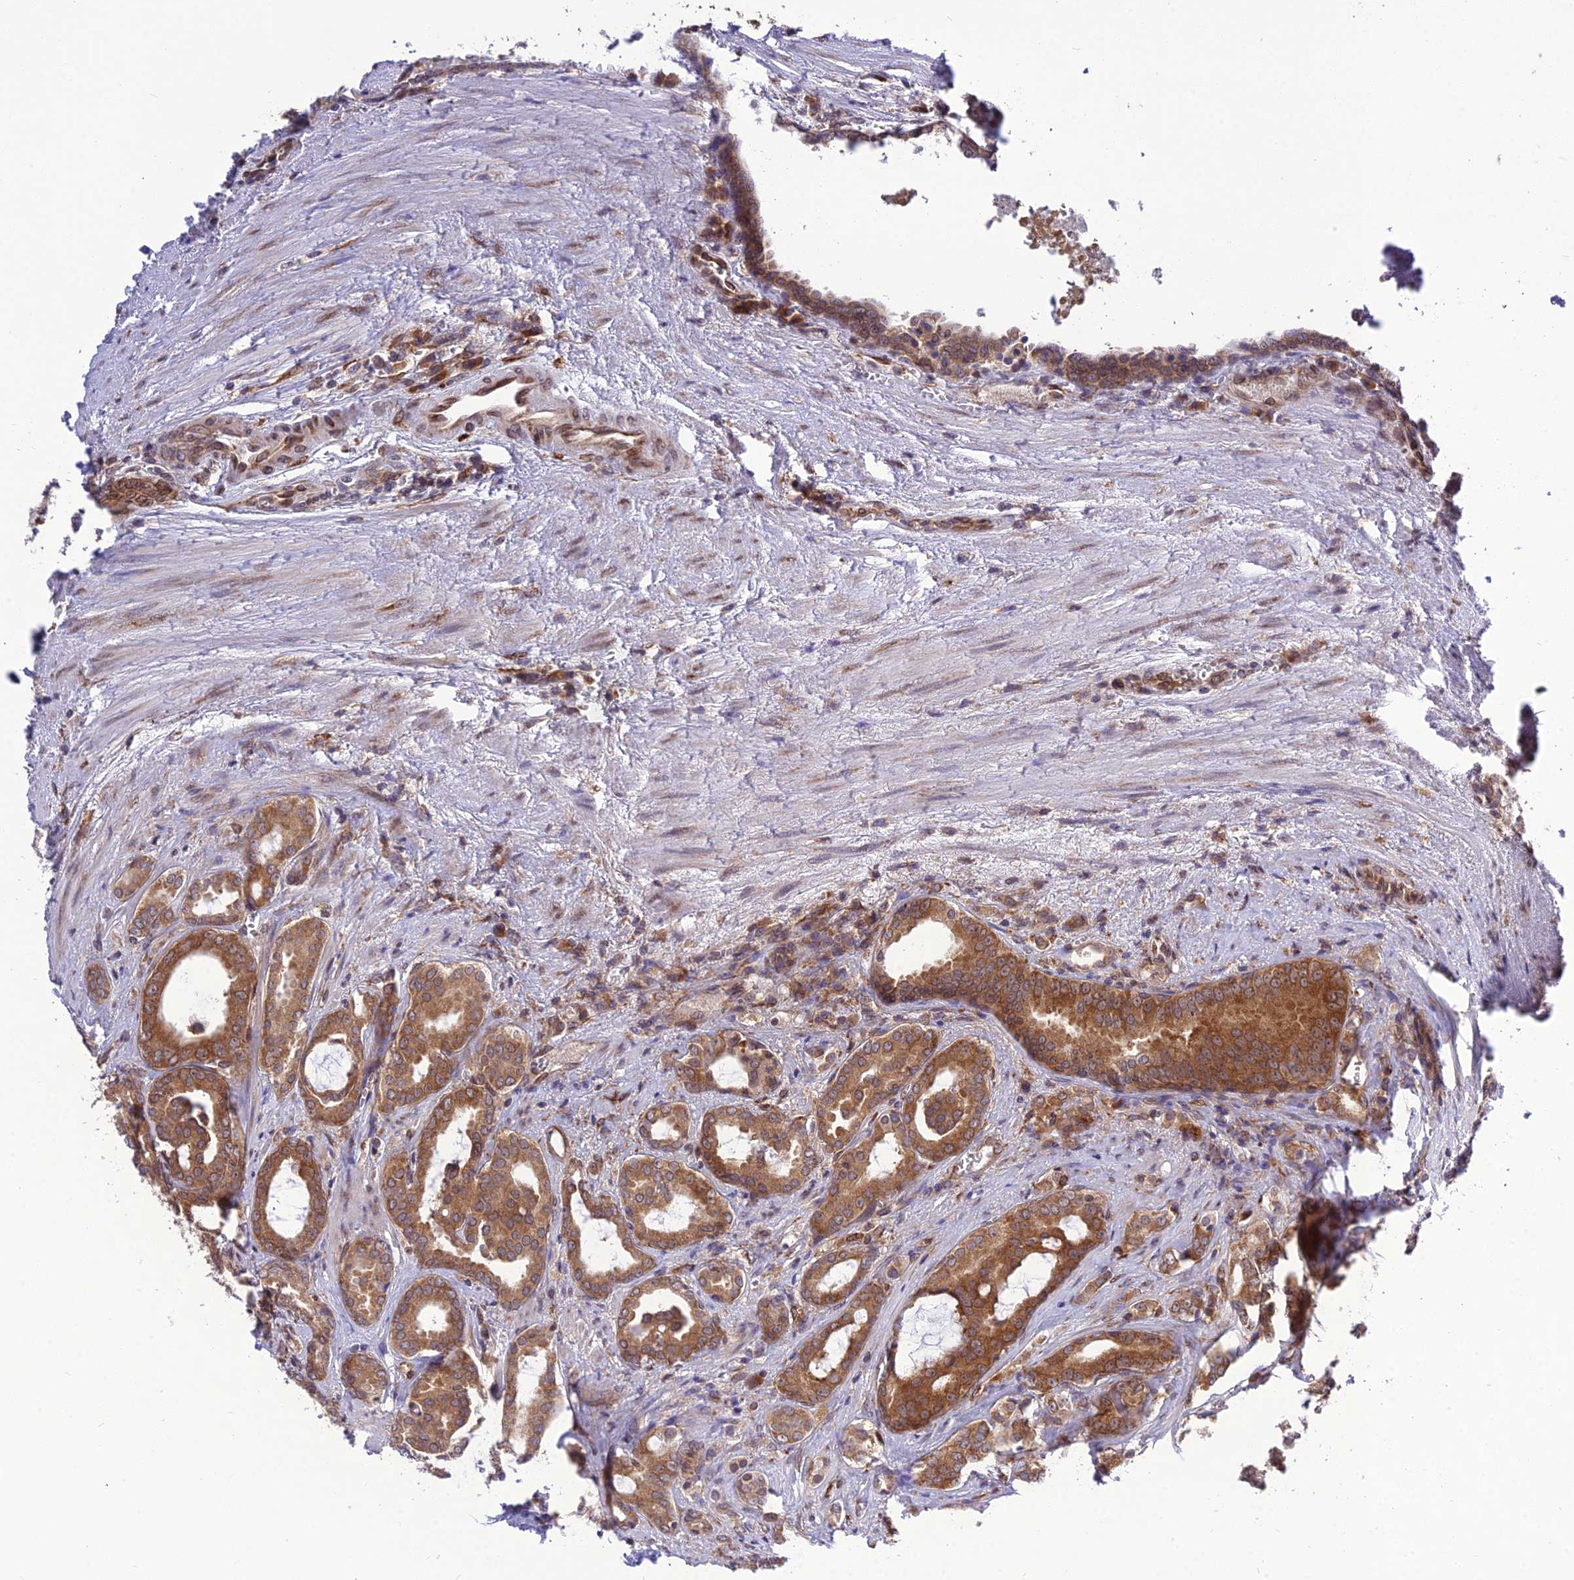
{"staining": {"intensity": "moderate", "quantity": ">75%", "location": "cytoplasmic/membranous"}, "tissue": "prostate cancer", "cell_type": "Tumor cells", "image_type": "cancer", "snomed": [{"axis": "morphology", "description": "Adenocarcinoma, High grade"}, {"axis": "topography", "description": "Prostate"}], "caption": "Prostate cancer tissue demonstrates moderate cytoplasmic/membranous positivity in about >75% of tumor cells", "gene": "DHCR7", "patient": {"sex": "male", "age": 72}}